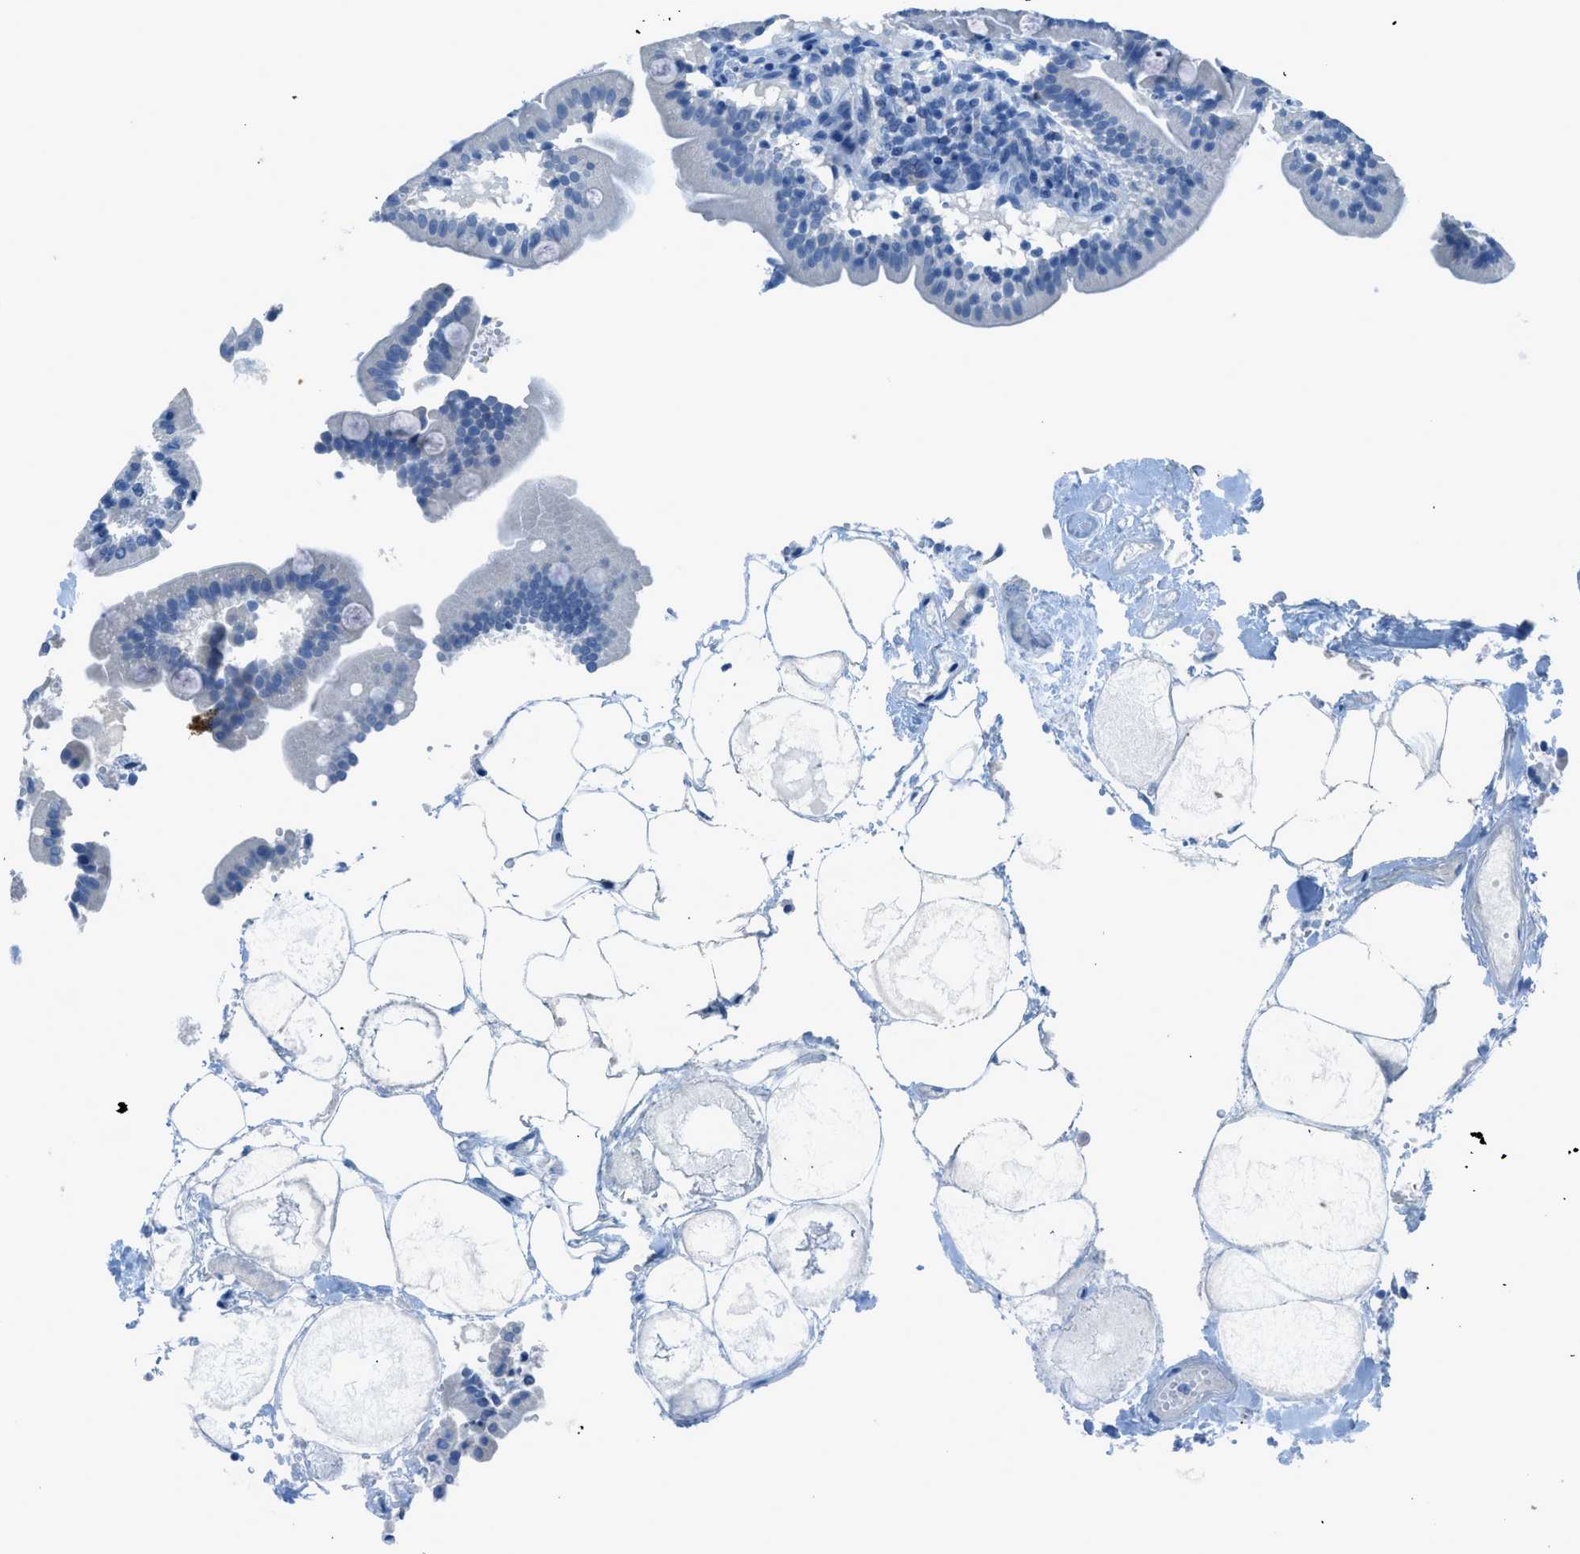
{"staining": {"intensity": "negative", "quantity": "none", "location": "none"}, "tissue": "duodenum", "cell_type": "Glandular cells", "image_type": "normal", "snomed": [{"axis": "morphology", "description": "Normal tissue, NOS"}, {"axis": "topography", "description": "Duodenum"}], "caption": "Immunohistochemical staining of benign human duodenum shows no significant staining in glandular cells.", "gene": "ACAN", "patient": {"sex": "male", "age": 54}}